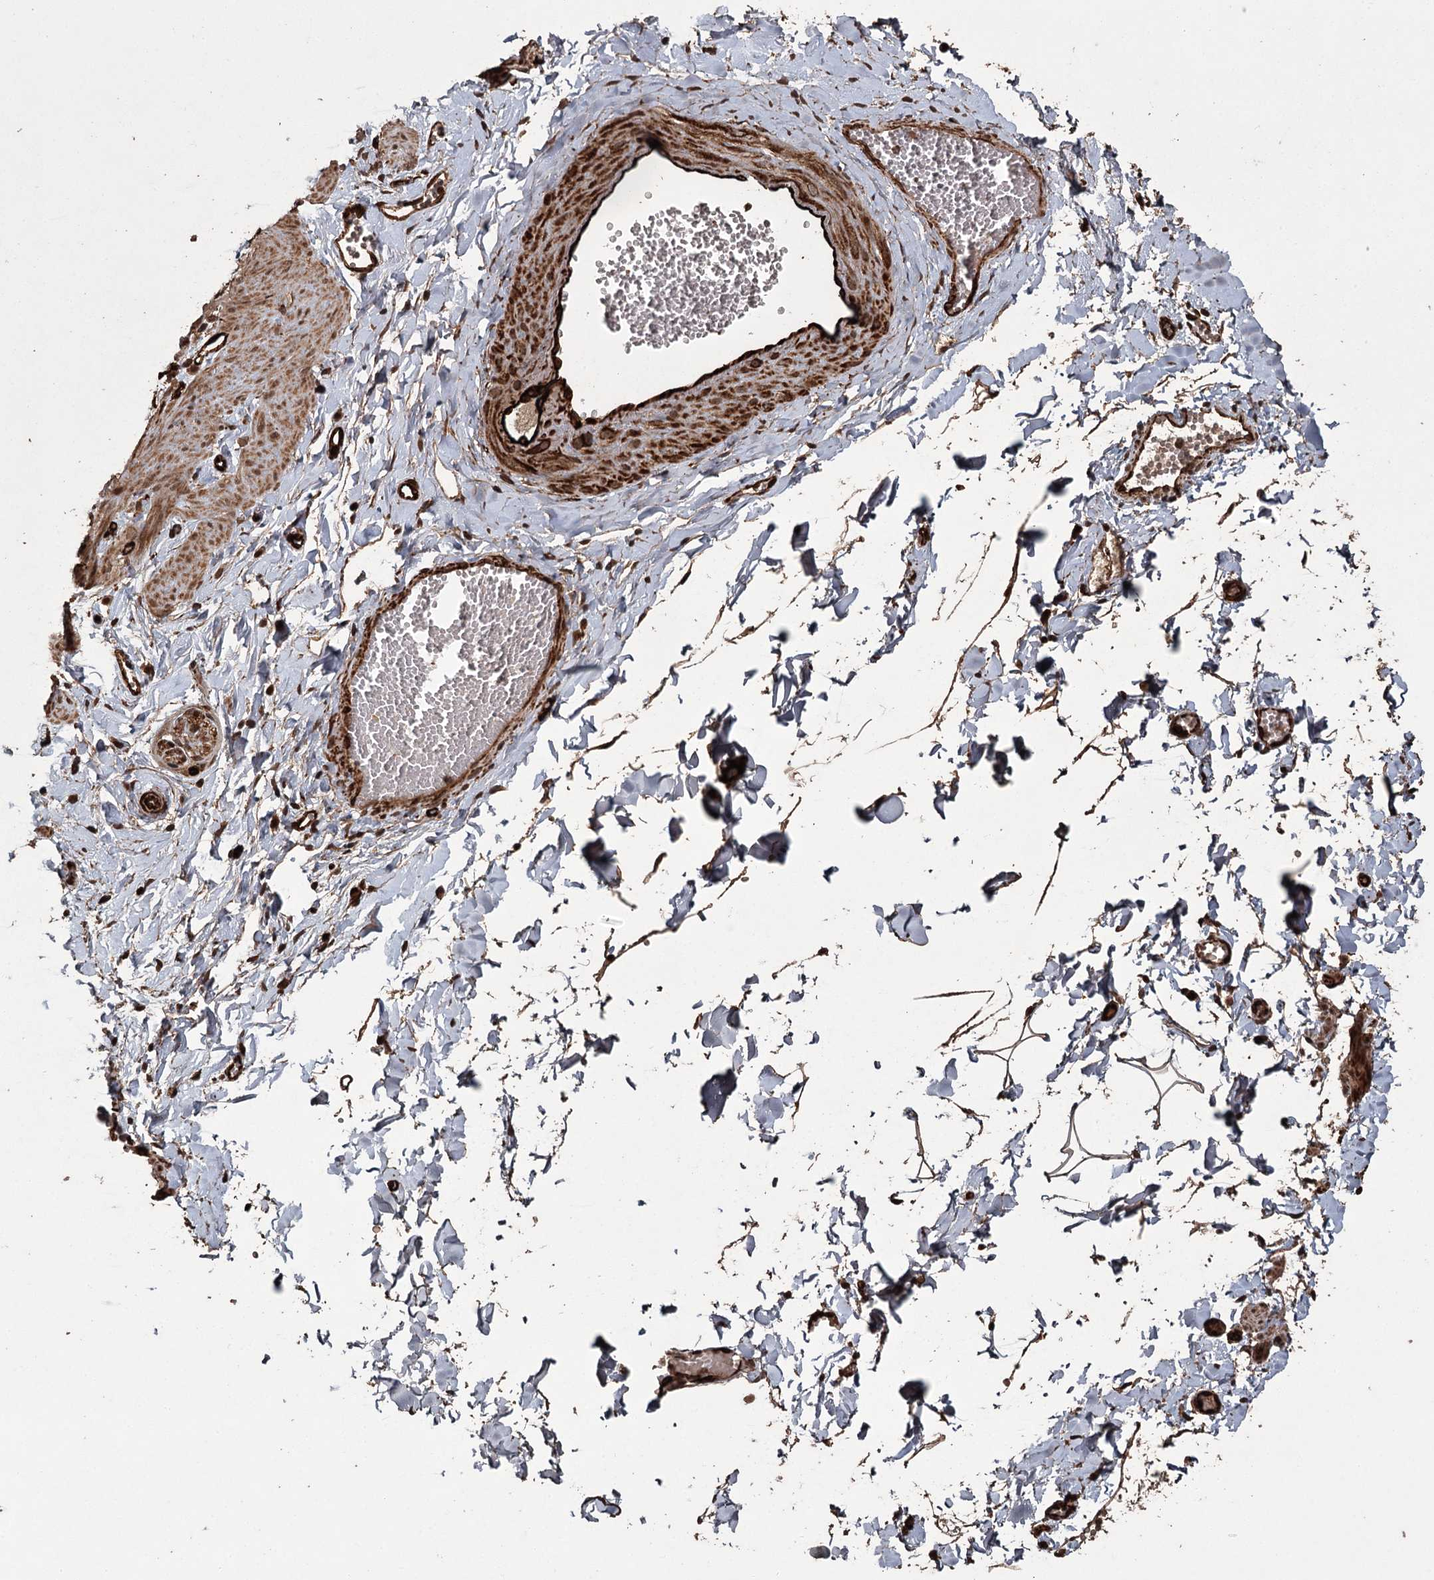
{"staining": {"intensity": "strong", "quantity": ">75%", "location": "cytoplasmic/membranous"}, "tissue": "adipose tissue", "cell_type": "Adipocytes", "image_type": "normal", "snomed": [{"axis": "morphology", "description": "Normal tissue, NOS"}, {"axis": "topography", "description": "Gallbladder"}, {"axis": "topography", "description": "Peripheral nerve tissue"}], "caption": "A brown stain highlights strong cytoplasmic/membranous staining of a protein in adipocytes of benign human adipose tissue. The staining was performed using DAB (3,3'-diaminobenzidine), with brown indicating positive protein expression. Nuclei are stained blue with hematoxylin.", "gene": "RPAP3", "patient": {"sex": "male", "age": 38}}